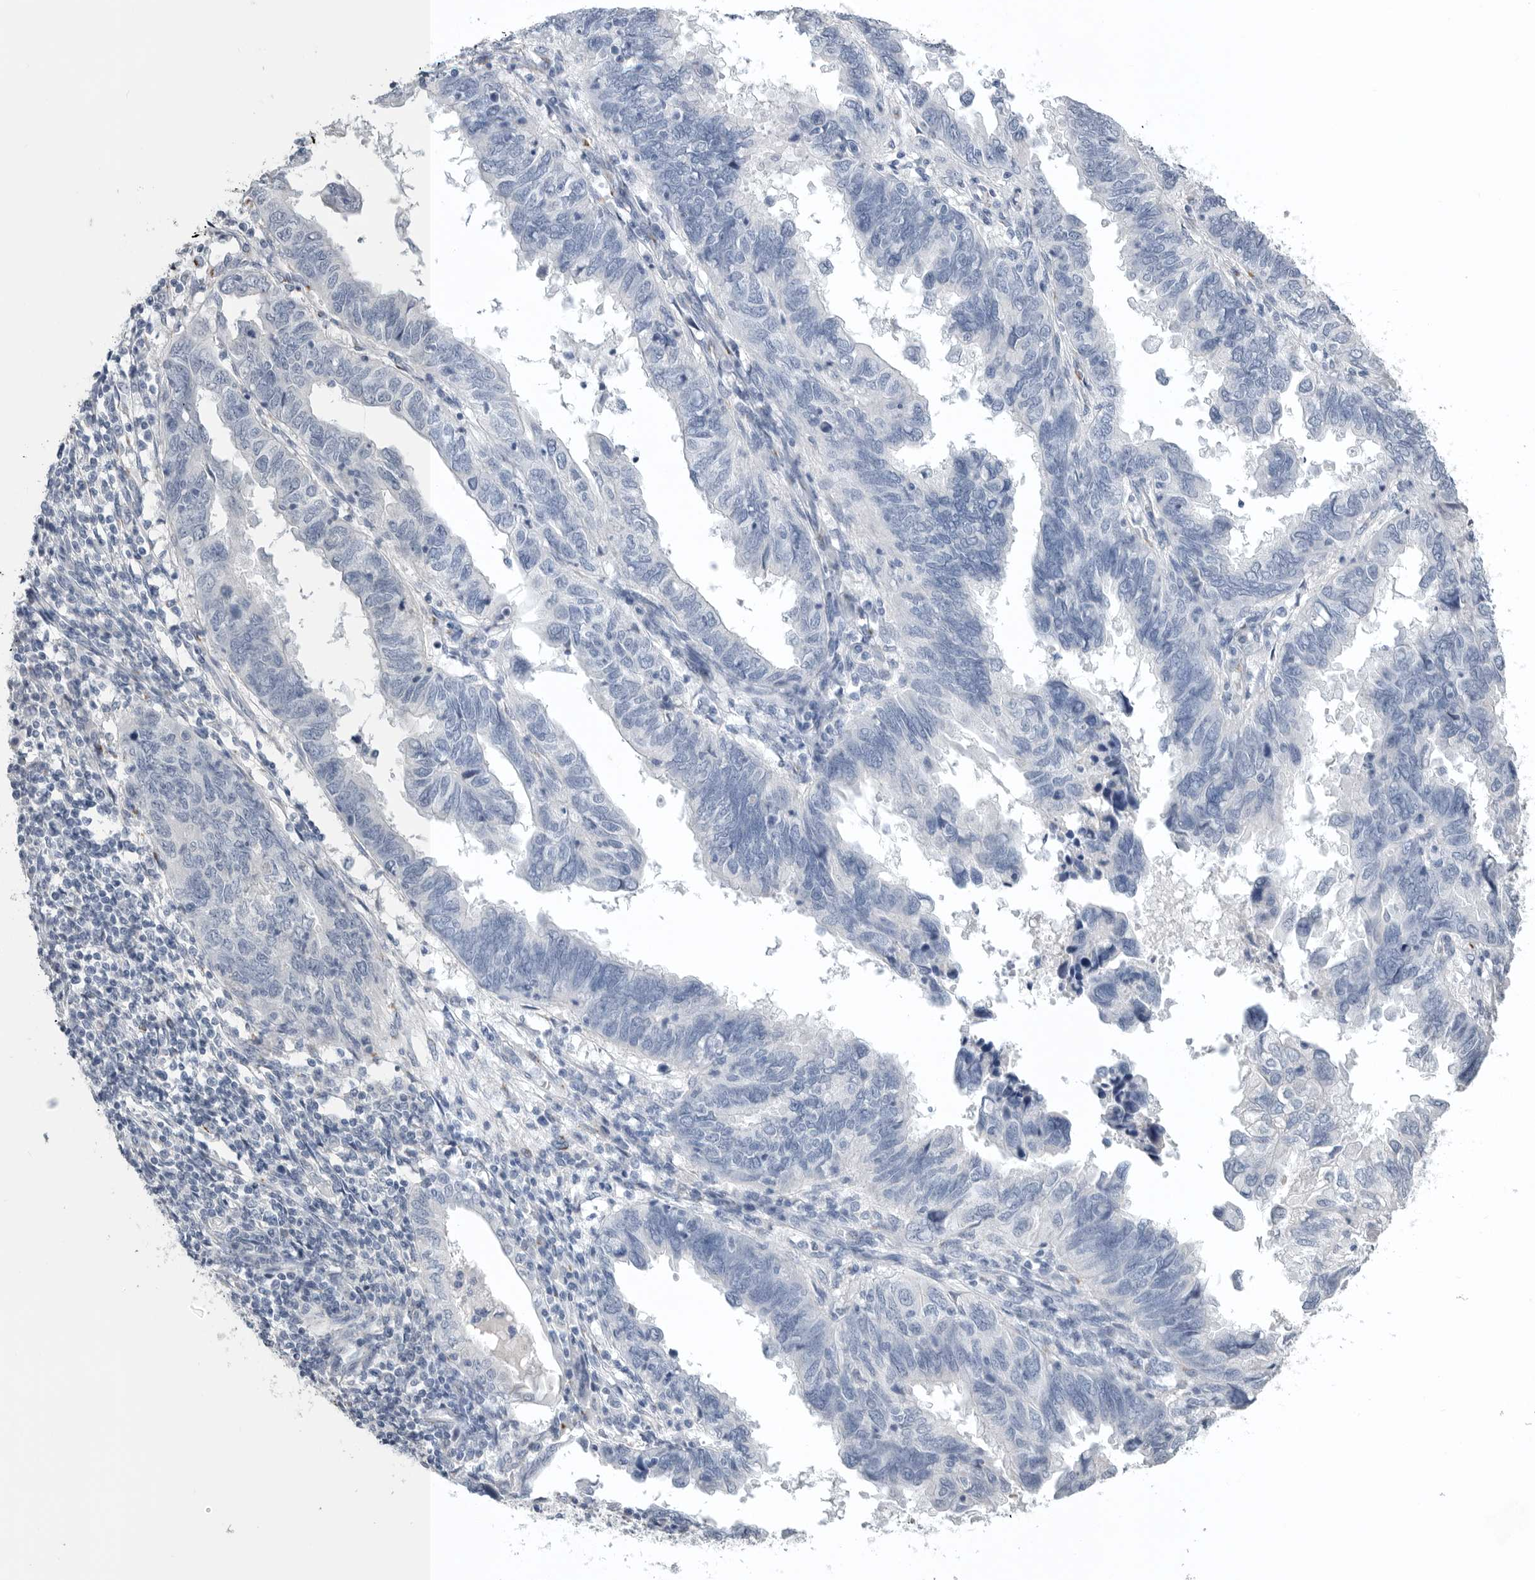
{"staining": {"intensity": "negative", "quantity": "none", "location": "none"}, "tissue": "endometrial cancer", "cell_type": "Tumor cells", "image_type": "cancer", "snomed": [{"axis": "morphology", "description": "Adenocarcinoma, NOS"}, {"axis": "topography", "description": "Uterus"}], "caption": "High magnification brightfield microscopy of endometrial cancer stained with DAB (3,3'-diaminobenzidine) (brown) and counterstained with hematoxylin (blue): tumor cells show no significant staining. The staining was performed using DAB to visualize the protein expression in brown, while the nuclei were stained in blue with hematoxylin (Magnification: 20x).", "gene": "TIMP1", "patient": {"sex": "female", "age": 77}}